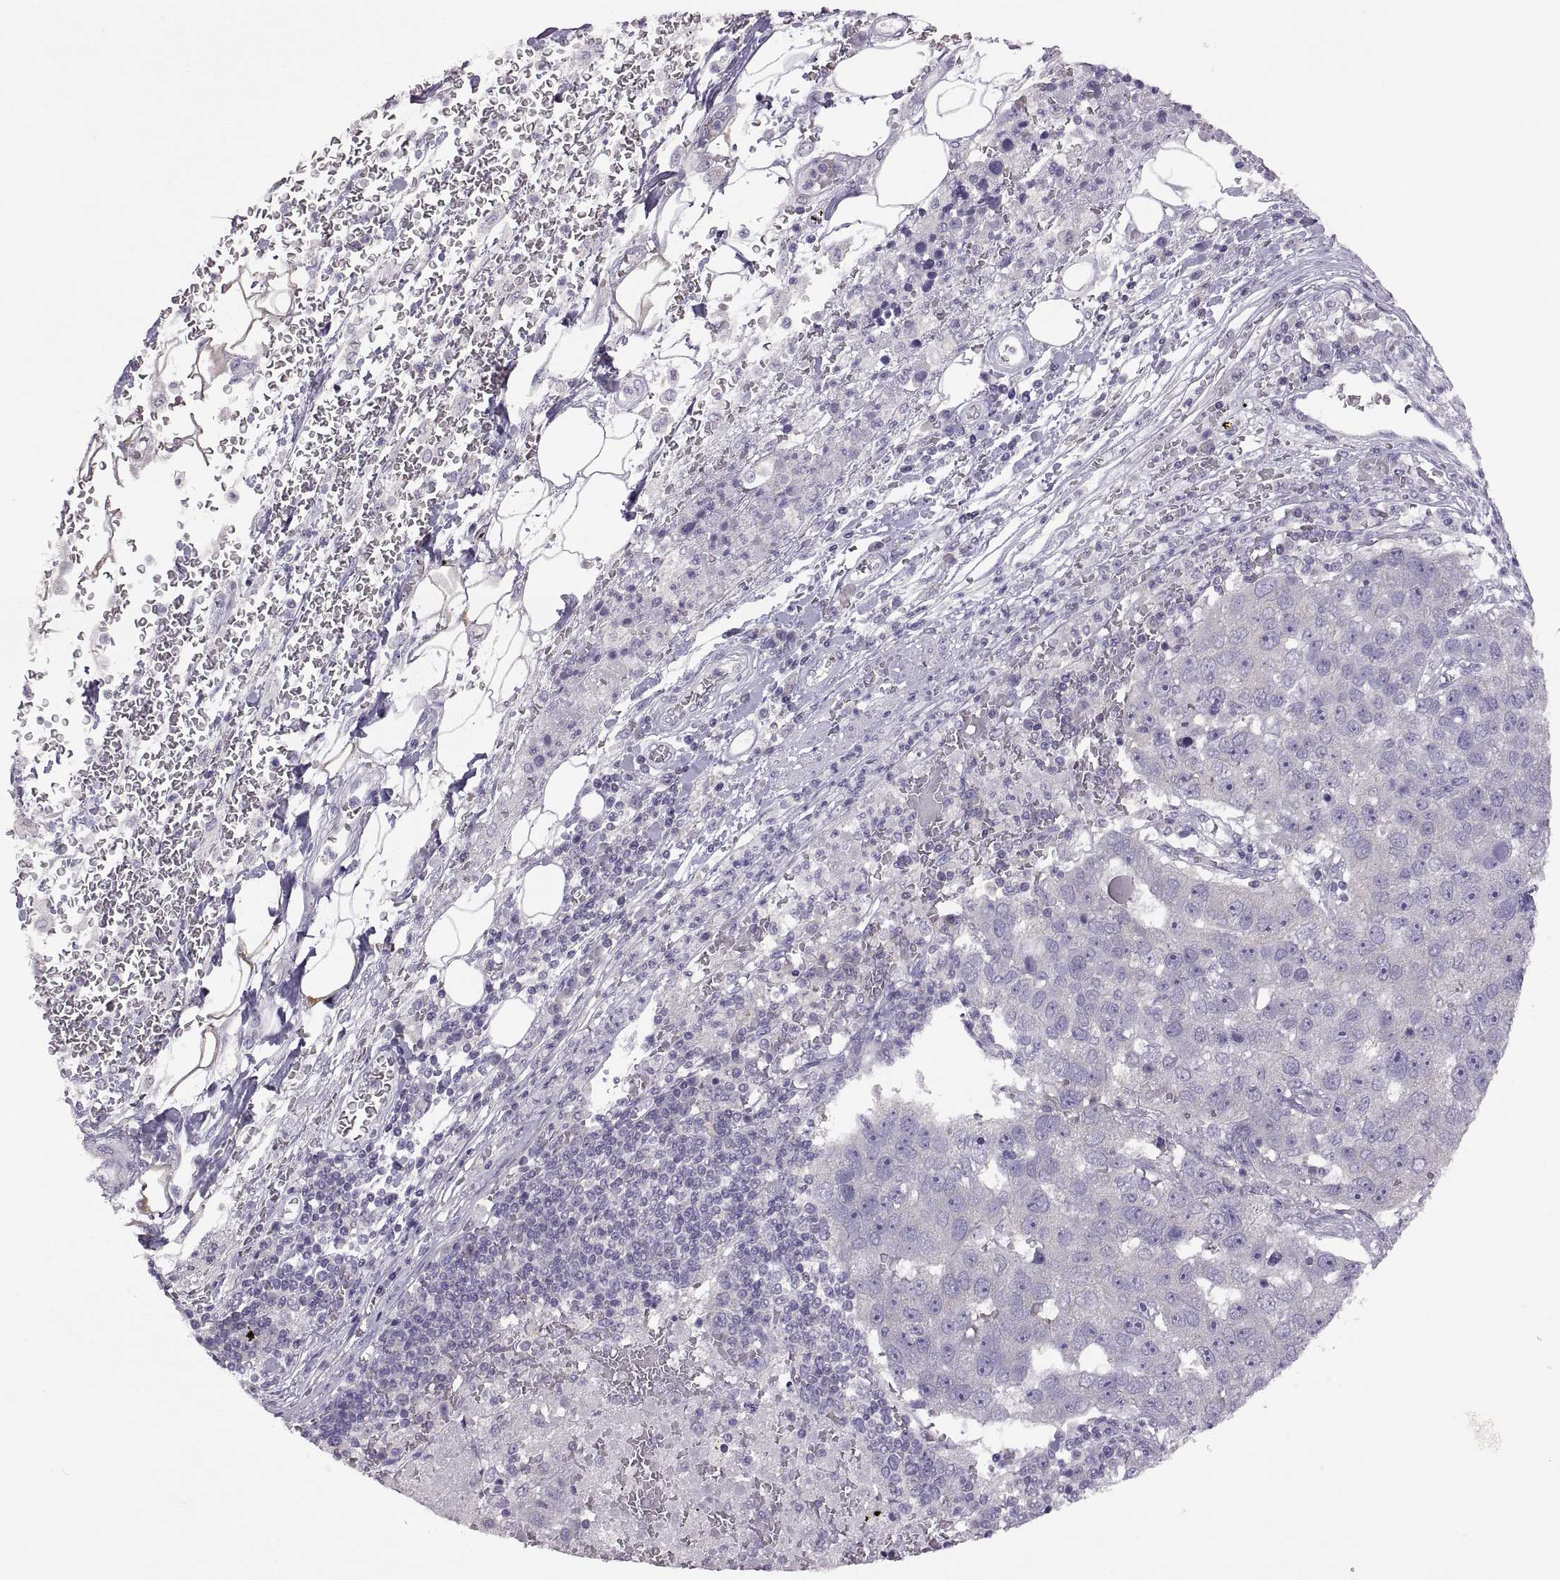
{"staining": {"intensity": "negative", "quantity": "none", "location": "none"}, "tissue": "pancreatic cancer", "cell_type": "Tumor cells", "image_type": "cancer", "snomed": [{"axis": "morphology", "description": "Adenocarcinoma, NOS"}, {"axis": "topography", "description": "Pancreas"}], "caption": "Tumor cells show no significant protein expression in pancreatic adenocarcinoma.", "gene": "TBX19", "patient": {"sex": "female", "age": 61}}